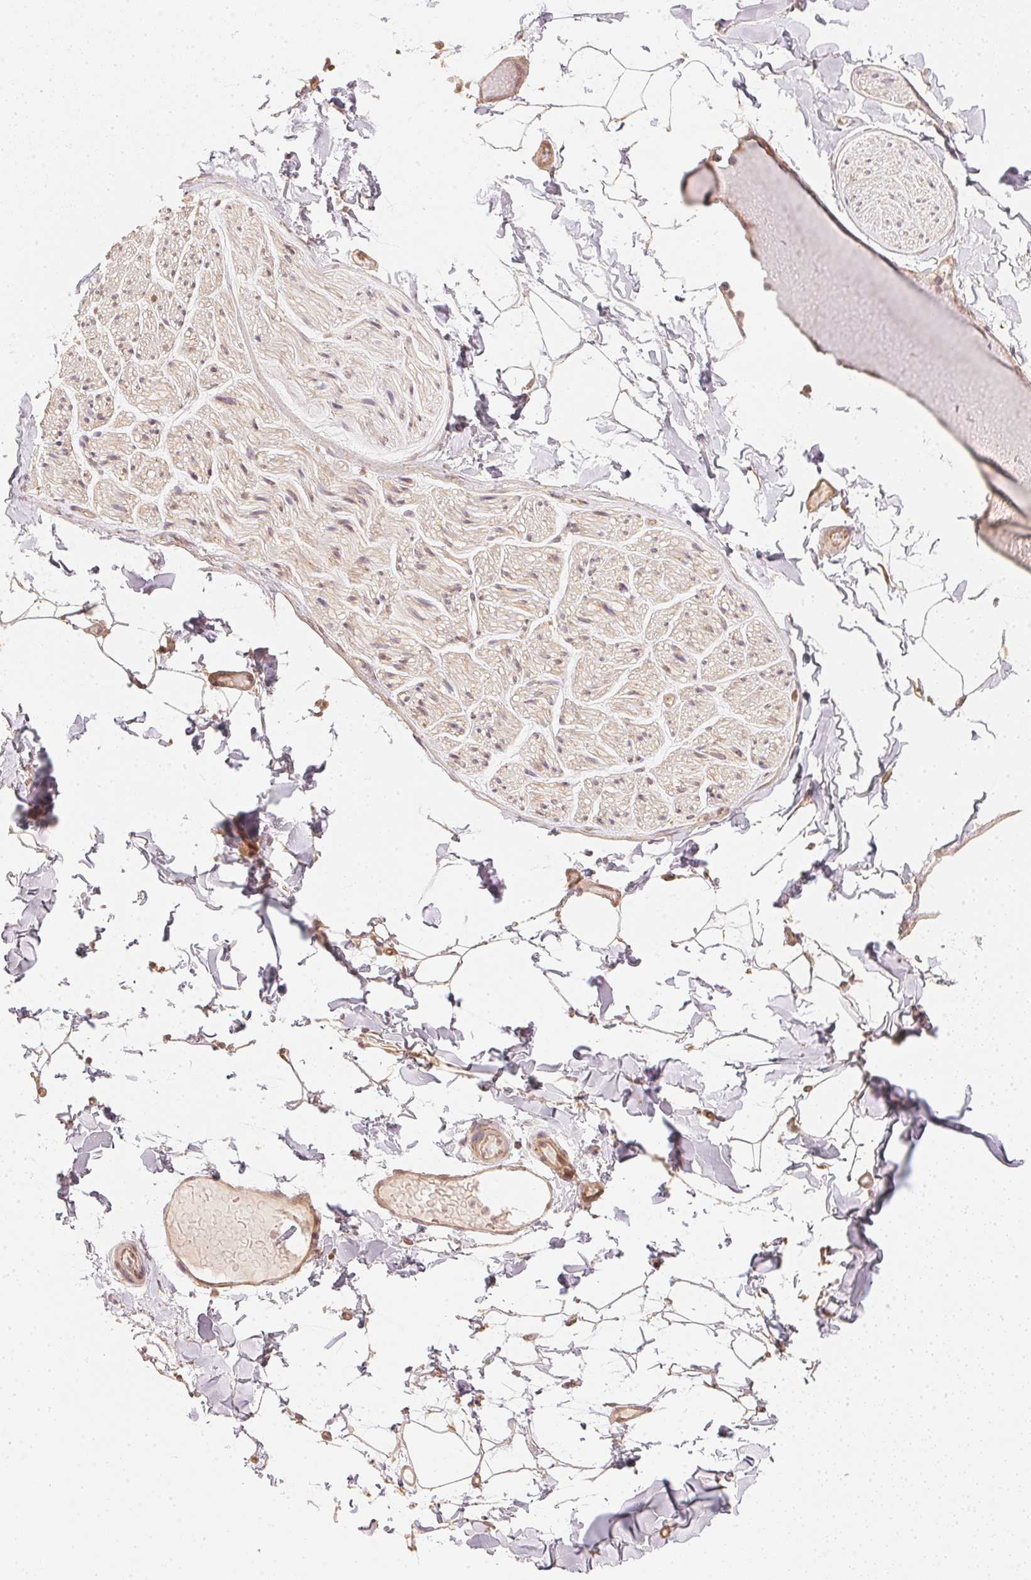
{"staining": {"intensity": "moderate", "quantity": "<25%", "location": "cytoplasmic/membranous,nuclear"}, "tissue": "adipose tissue", "cell_type": "Adipocytes", "image_type": "normal", "snomed": [{"axis": "morphology", "description": "Normal tissue, NOS"}, {"axis": "topography", "description": "Gallbladder"}, {"axis": "topography", "description": "Peripheral nerve tissue"}], "caption": "Immunohistochemistry image of benign adipose tissue: human adipose tissue stained using immunohistochemistry (IHC) shows low levels of moderate protein expression localized specifically in the cytoplasmic/membranous,nuclear of adipocytes, appearing as a cytoplasmic/membranous,nuclear brown color.", "gene": "WDR54", "patient": {"sex": "female", "age": 45}}